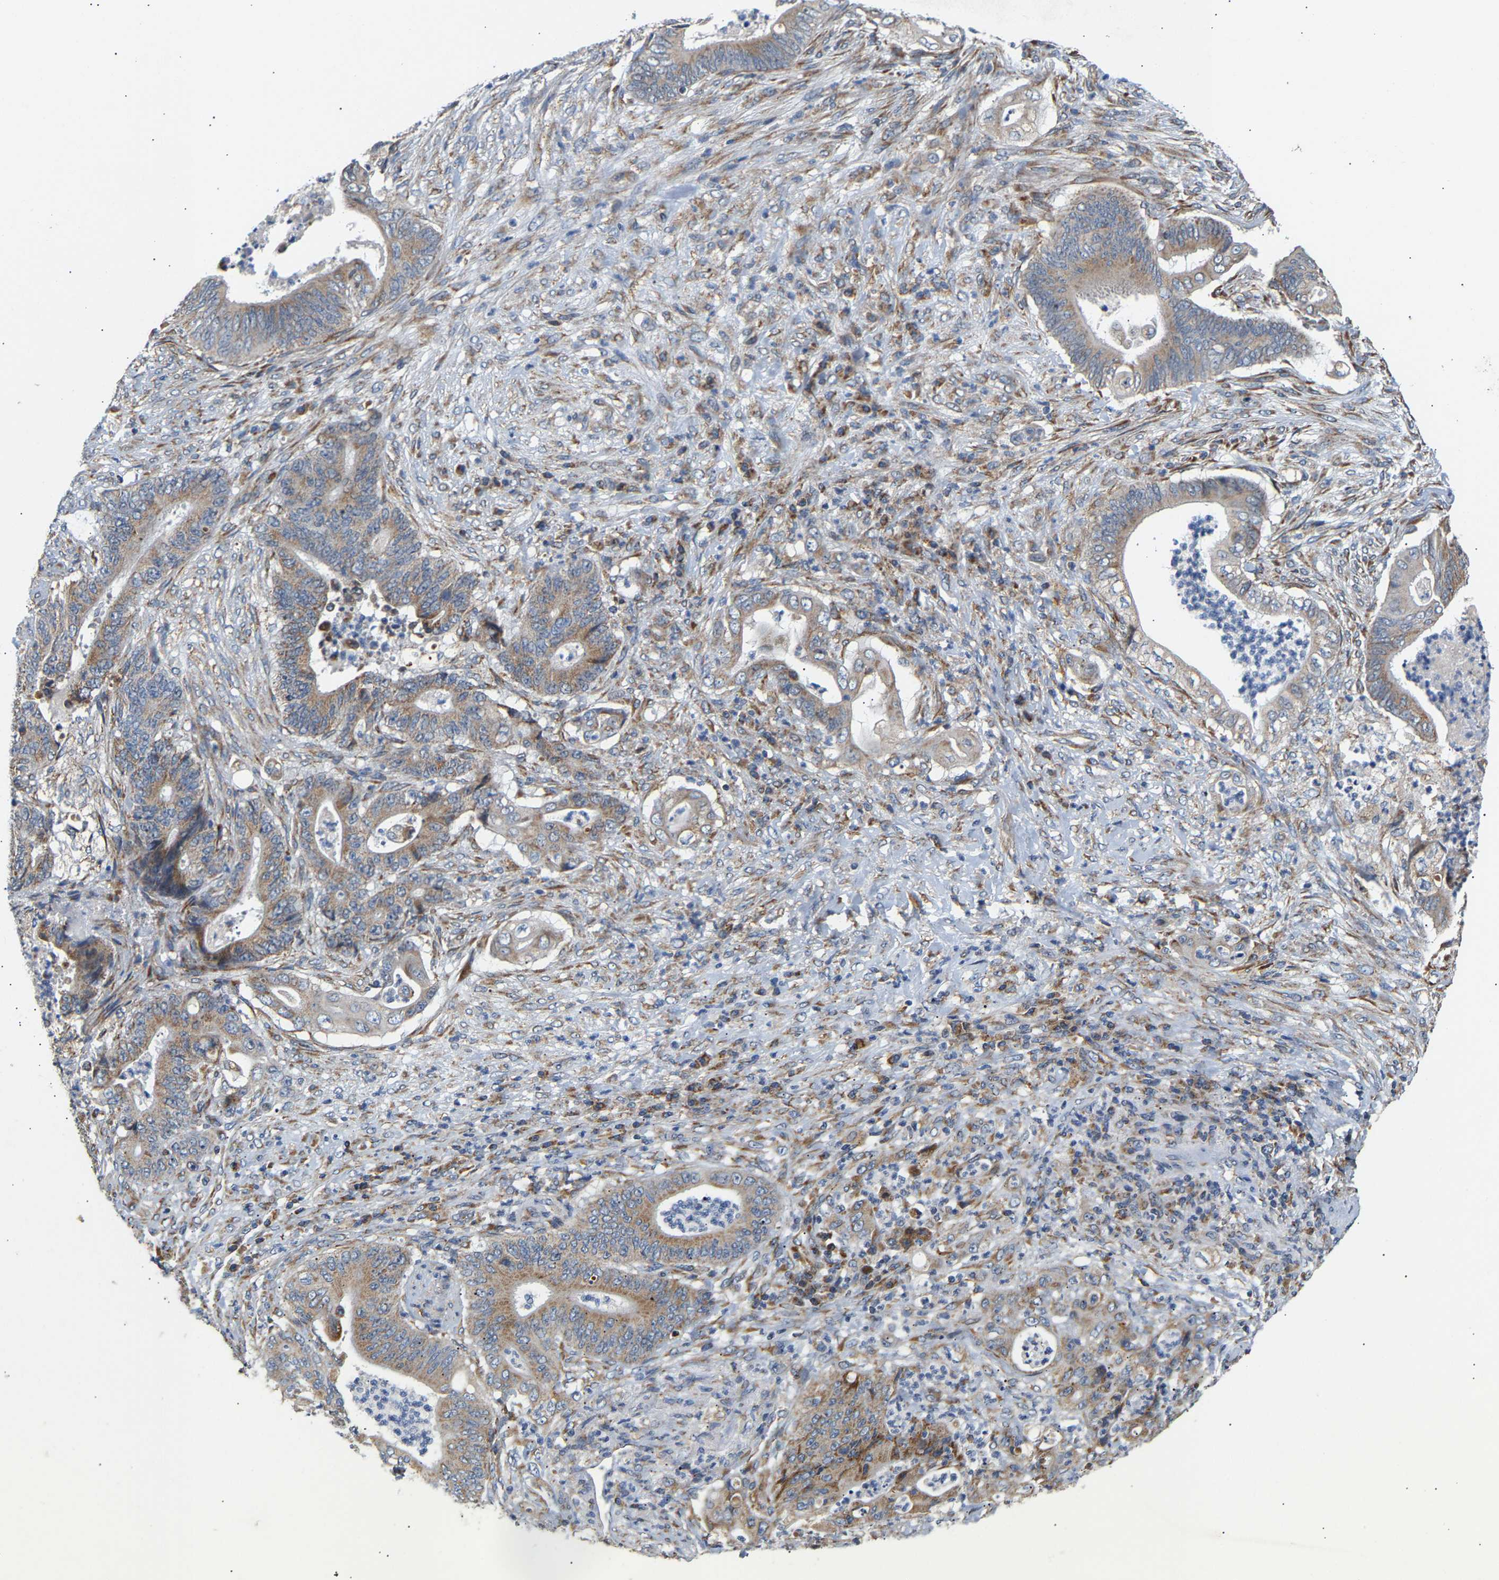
{"staining": {"intensity": "strong", "quantity": "25%-75%", "location": "cytoplasmic/membranous"}, "tissue": "stomach cancer", "cell_type": "Tumor cells", "image_type": "cancer", "snomed": [{"axis": "morphology", "description": "Adenocarcinoma, NOS"}, {"axis": "topography", "description": "Stomach"}], "caption": "Stomach cancer tissue demonstrates strong cytoplasmic/membranous positivity in approximately 25%-75% of tumor cells, visualized by immunohistochemistry.", "gene": "TMEM168", "patient": {"sex": "female", "age": 73}}